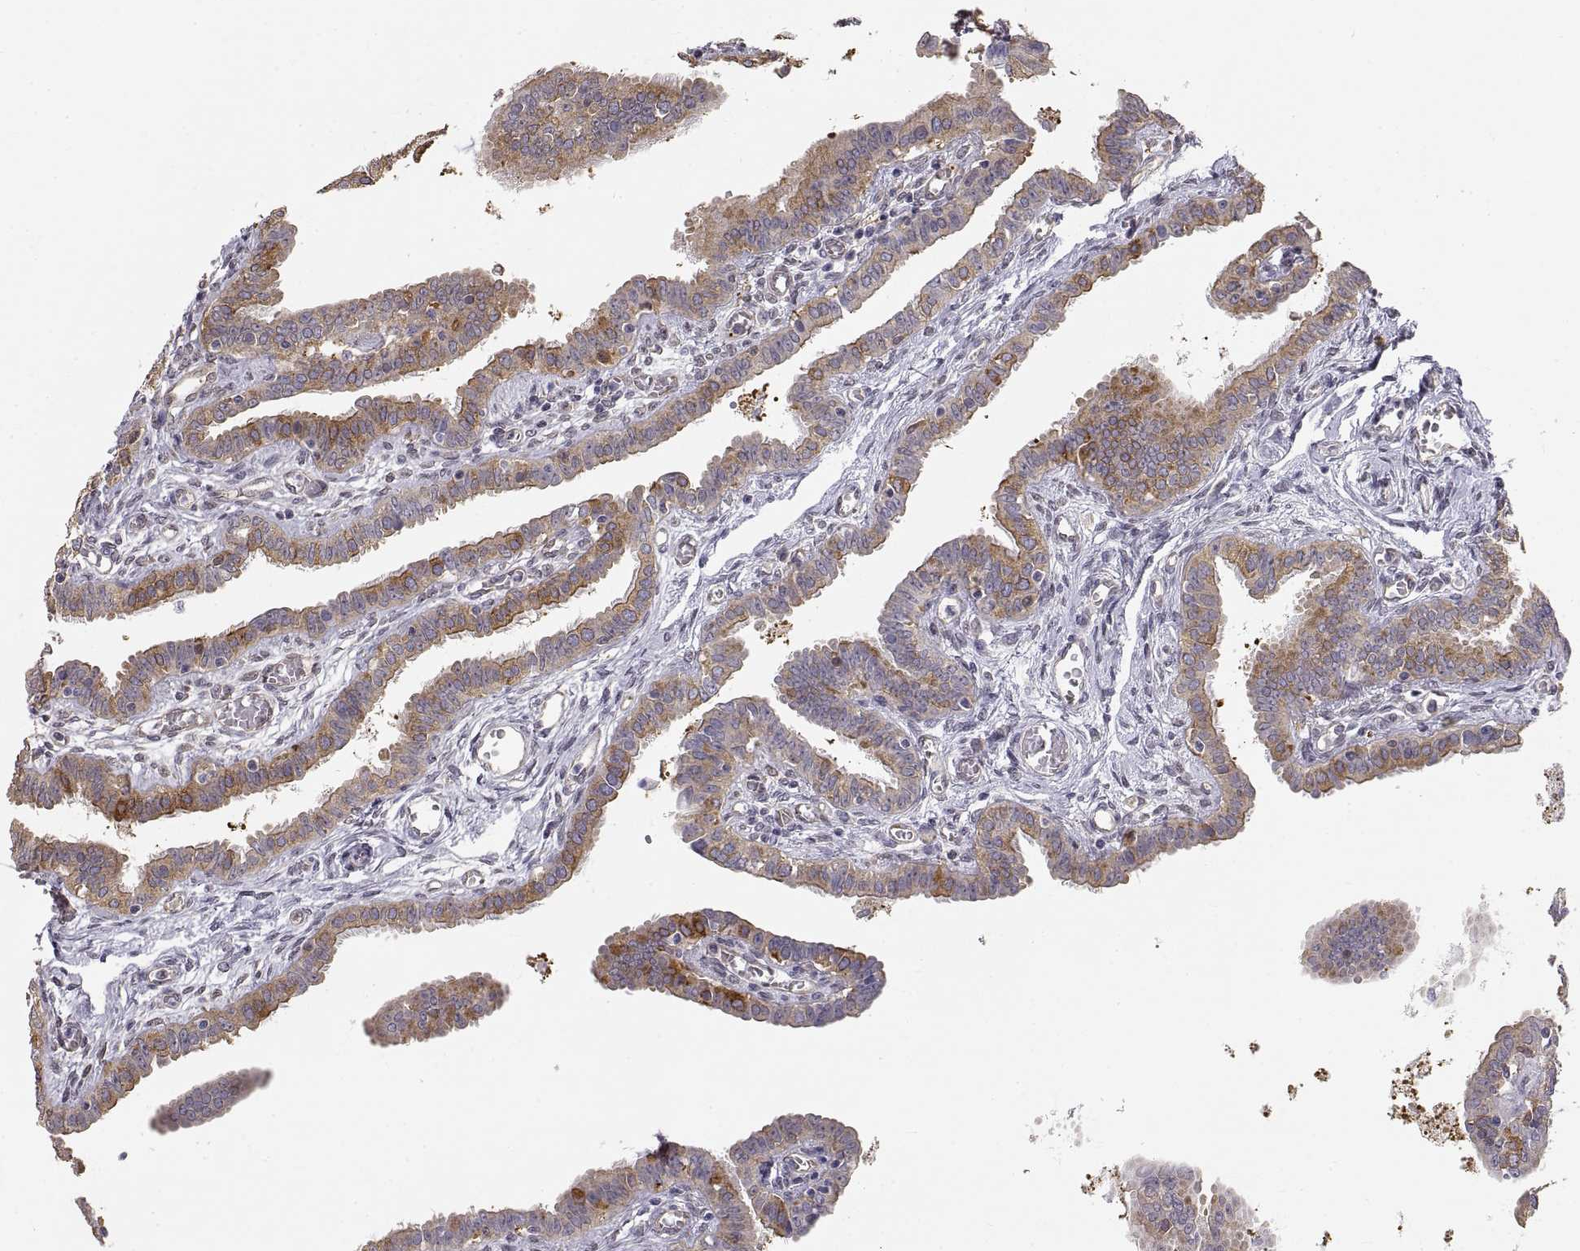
{"staining": {"intensity": "strong", "quantity": "<25%", "location": "cytoplasmic/membranous"}, "tissue": "fallopian tube", "cell_type": "Glandular cells", "image_type": "normal", "snomed": [{"axis": "morphology", "description": "Normal tissue, NOS"}, {"axis": "morphology", "description": "Carcinoma, endometroid"}, {"axis": "topography", "description": "Fallopian tube"}, {"axis": "topography", "description": "Ovary"}], "caption": "An IHC histopathology image of unremarkable tissue is shown. Protein staining in brown highlights strong cytoplasmic/membranous positivity in fallopian tube within glandular cells.", "gene": "HSP90AB1", "patient": {"sex": "female", "age": 42}}